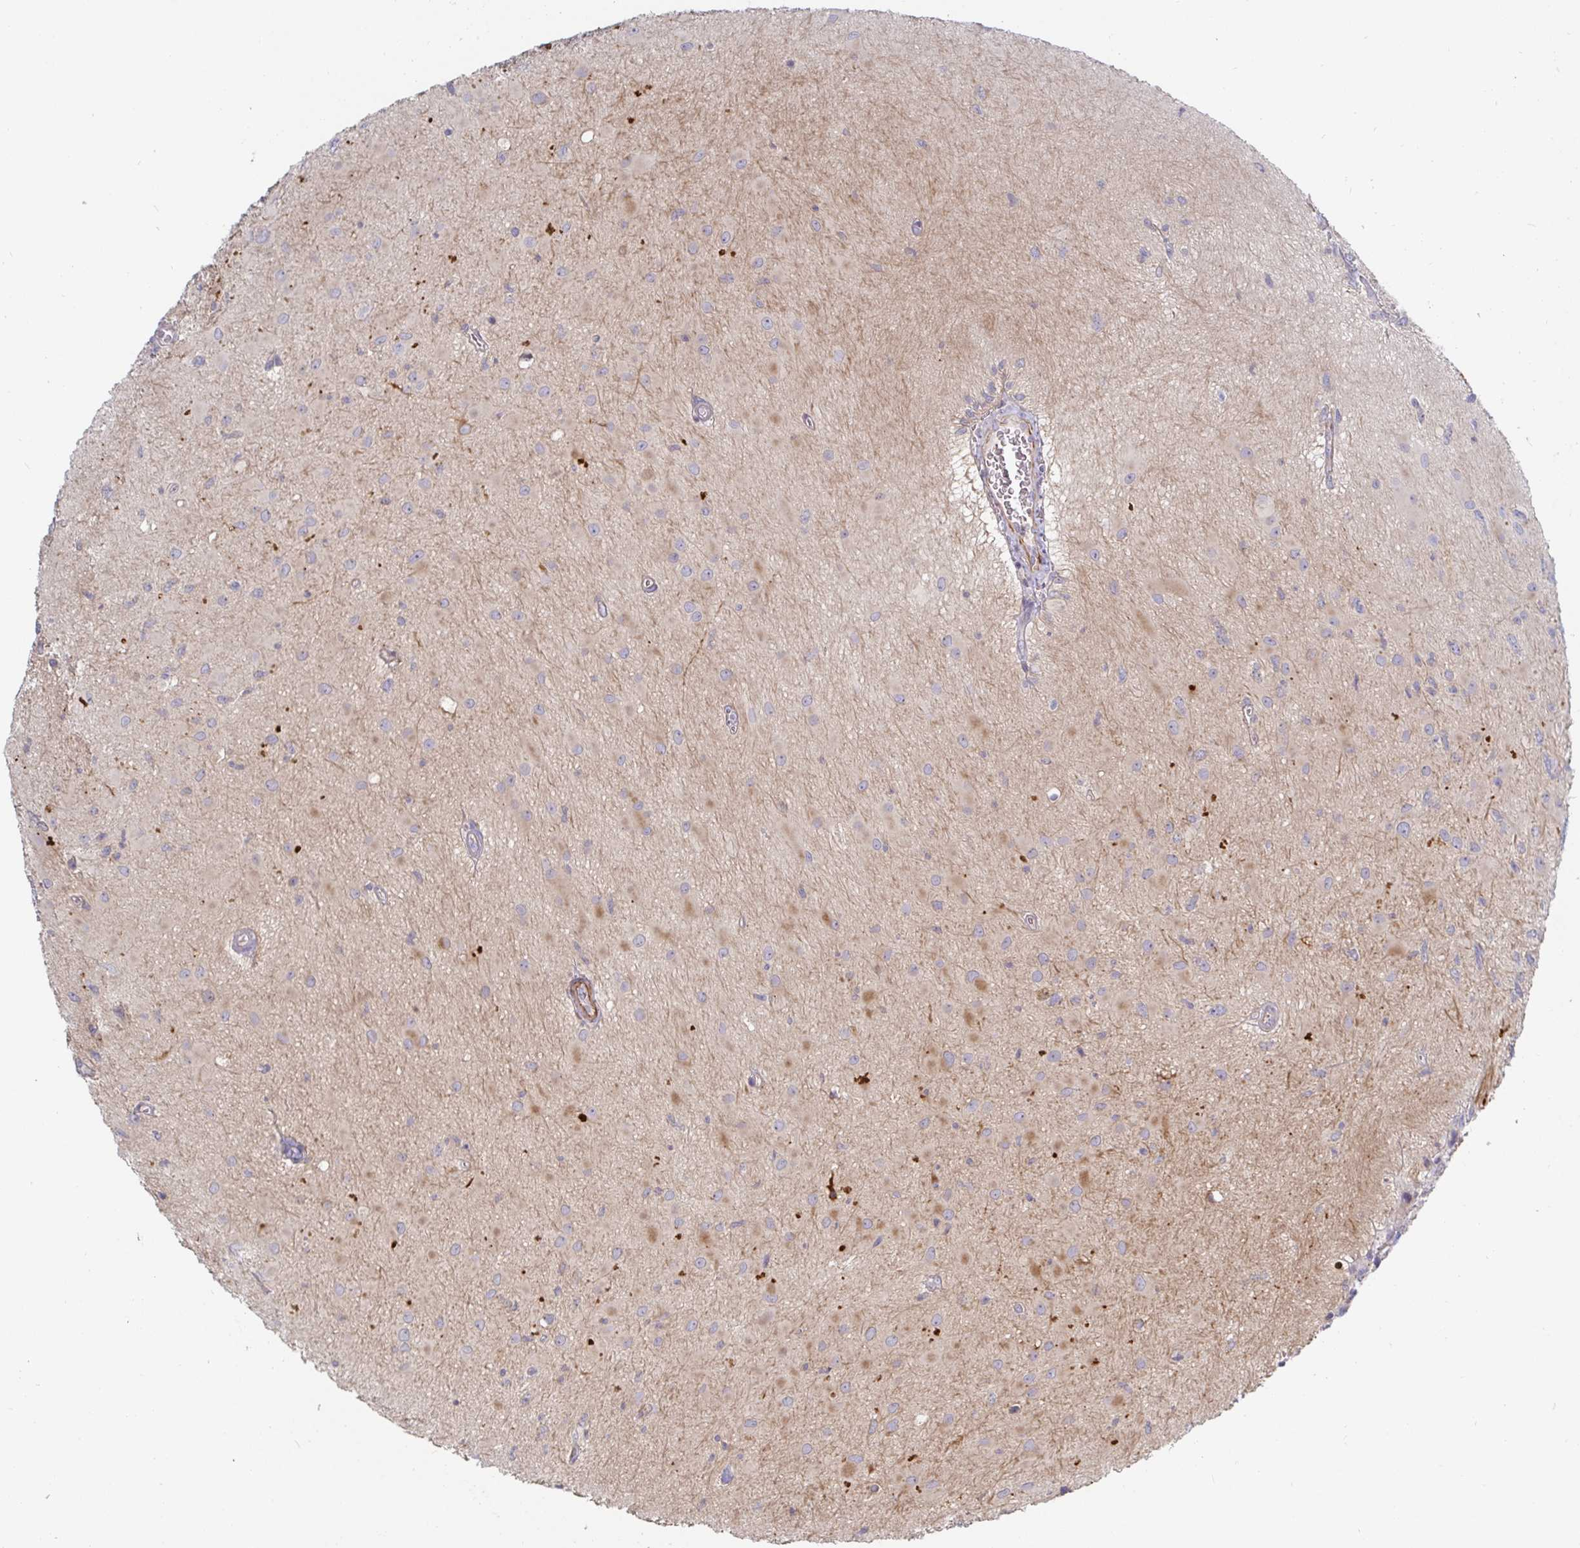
{"staining": {"intensity": "weak", "quantity": "<25%", "location": "cytoplasmic/membranous"}, "tissue": "glioma", "cell_type": "Tumor cells", "image_type": "cancer", "snomed": [{"axis": "morphology", "description": "Glioma, malignant, High grade"}, {"axis": "topography", "description": "Brain"}], "caption": "DAB (3,3'-diaminobenzidine) immunohistochemical staining of malignant glioma (high-grade) exhibits no significant staining in tumor cells.", "gene": "SSH2", "patient": {"sex": "male", "age": 39}}